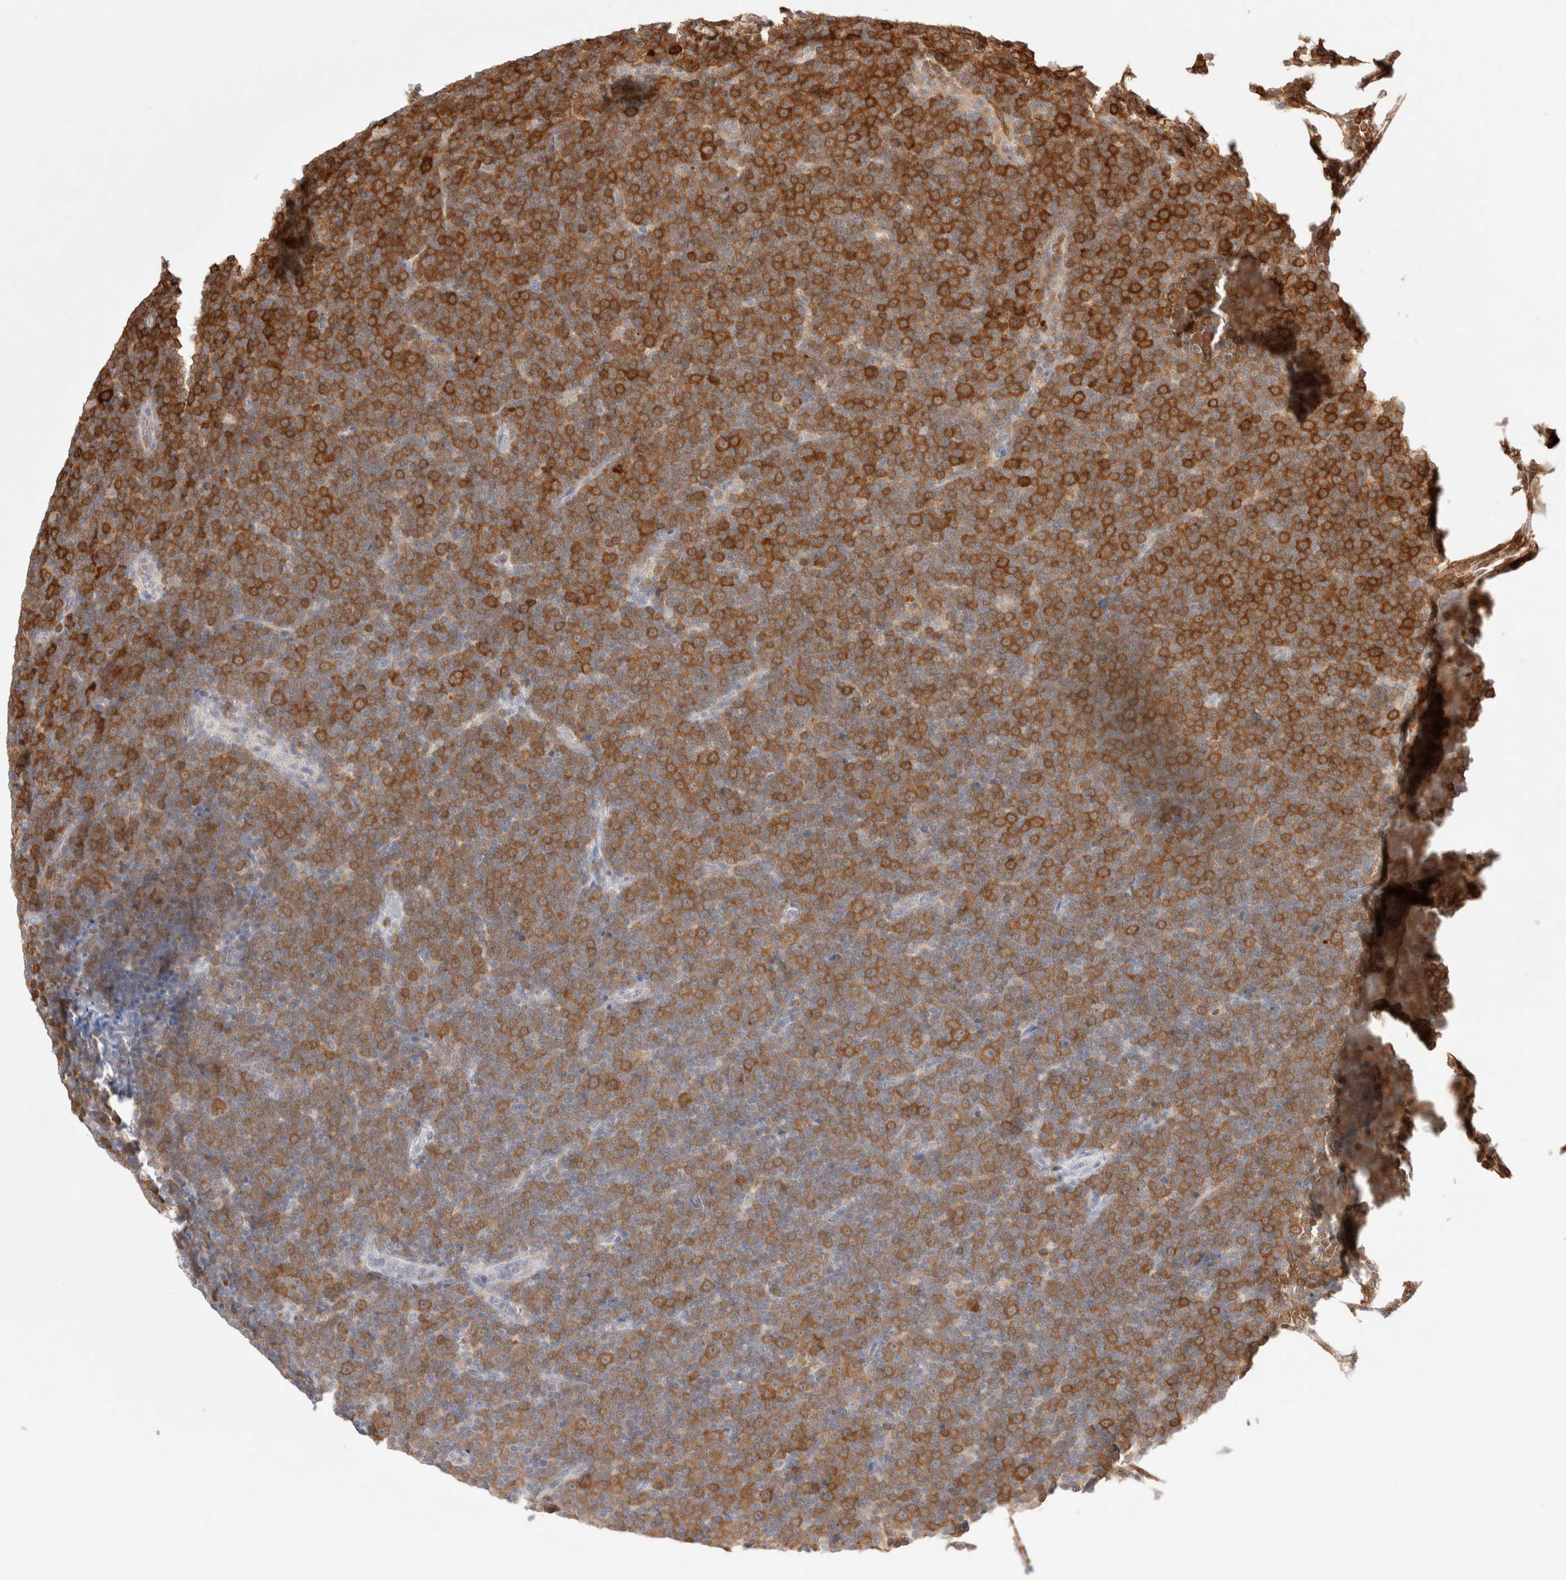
{"staining": {"intensity": "strong", "quantity": ">75%", "location": "cytoplasmic/membranous"}, "tissue": "lymphoma", "cell_type": "Tumor cells", "image_type": "cancer", "snomed": [{"axis": "morphology", "description": "Malignant lymphoma, non-Hodgkin's type, Low grade"}, {"axis": "topography", "description": "Lymph node"}], "caption": "Lymphoma stained with DAB (3,3'-diaminobenzidine) IHC exhibits high levels of strong cytoplasmic/membranous positivity in about >75% of tumor cells.", "gene": "STARD10", "patient": {"sex": "female", "age": 67}}